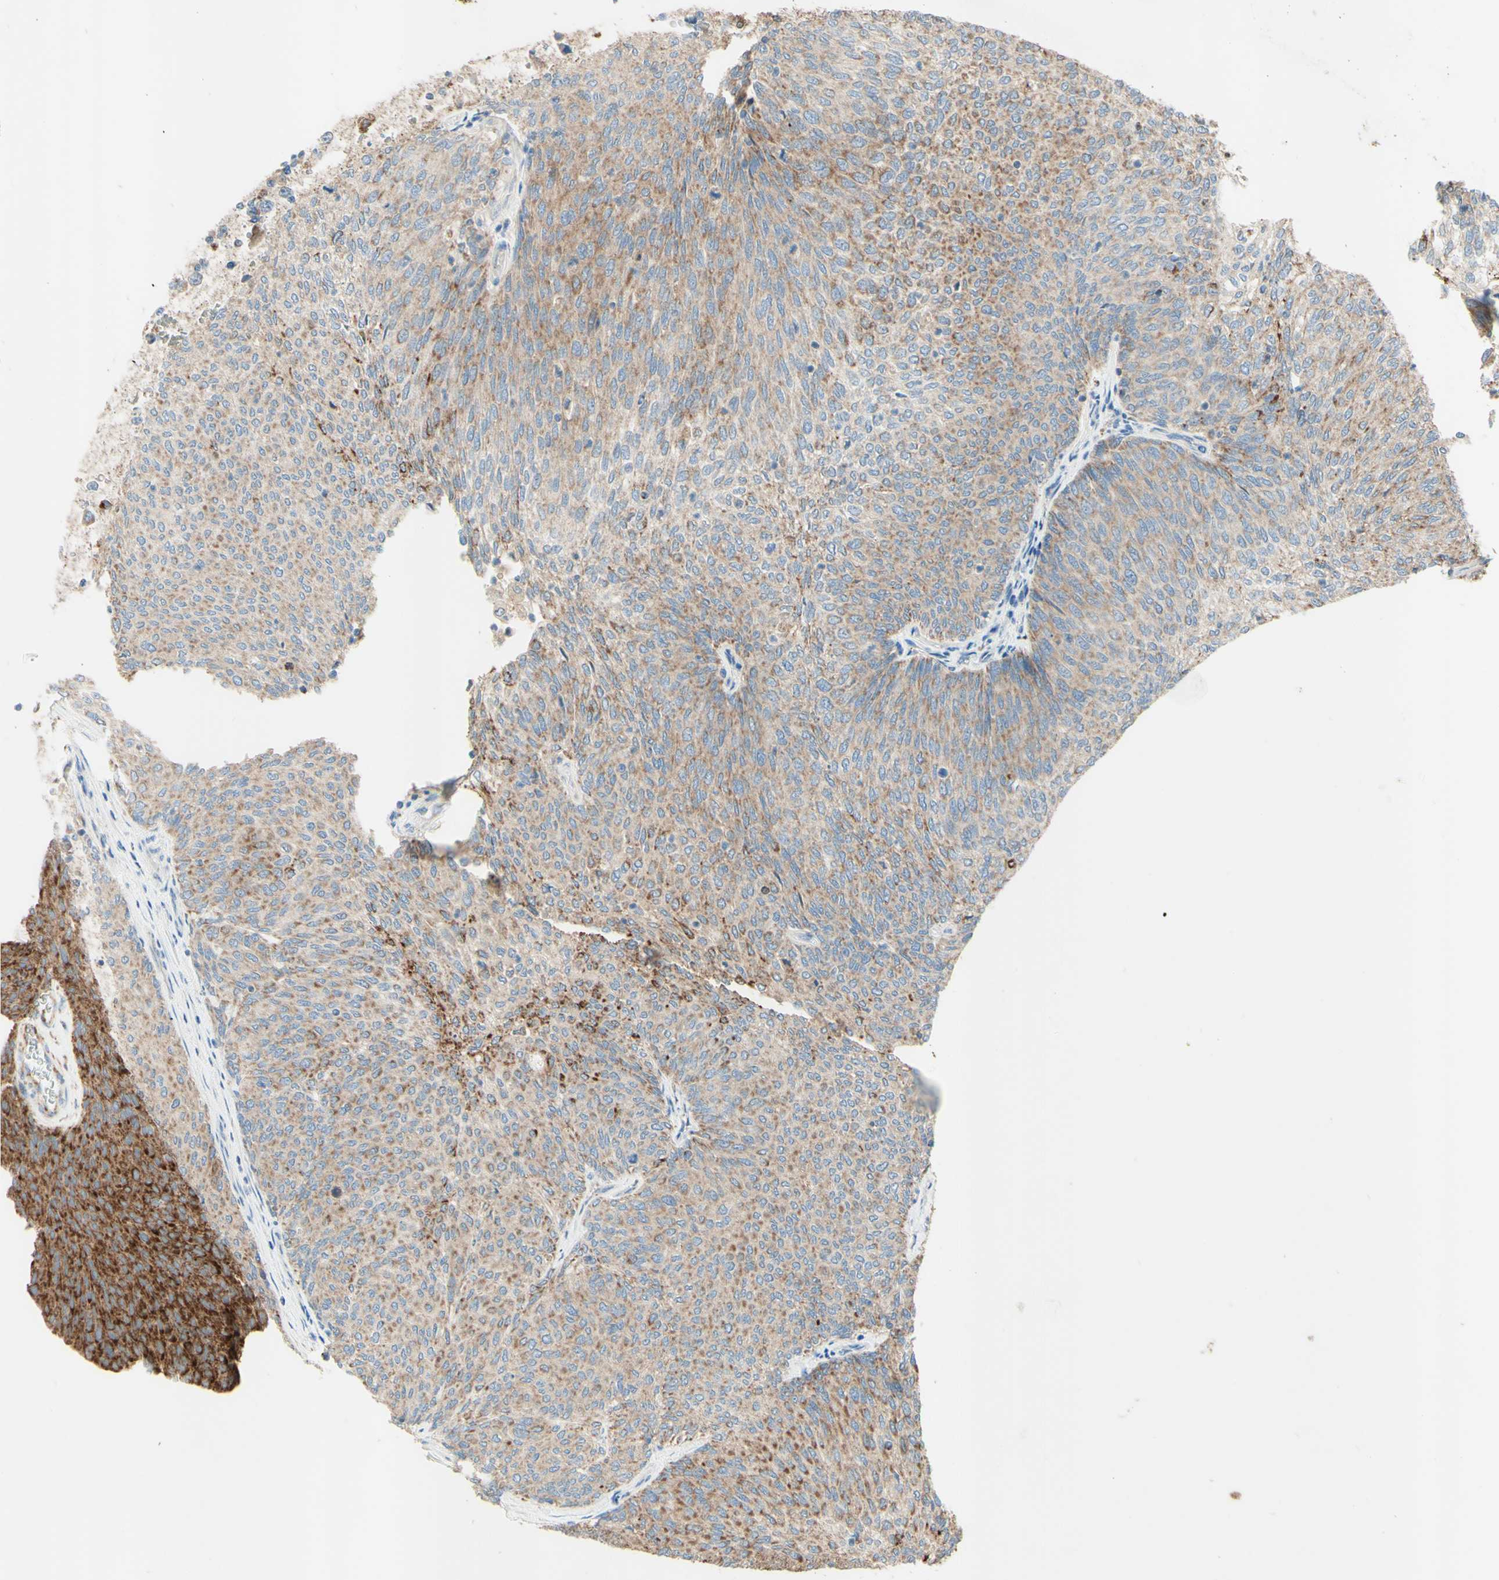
{"staining": {"intensity": "moderate", "quantity": ">75%", "location": "cytoplasmic/membranous"}, "tissue": "urothelial cancer", "cell_type": "Tumor cells", "image_type": "cancer", "snomed": [{"axis": "morphology", "description": "Urothelial carcinoma, Low grade"}, {"axis": "topography", "description": "Urinary bladder"}], "caption": "The photomicrograph shows a brown stain indicating the presence of a protein in the cytoplasmic/membranous of tumor cells in urothelial carcinoma (low-grade). The protein is stained brown, and the nuclei are stained in blue (DAB (3,3'-diaminobenzidine) IHC with brightfield microscopy, high magnification).", "gene": "ARMC10", "patient": {"sex": "female", "age": 79}}